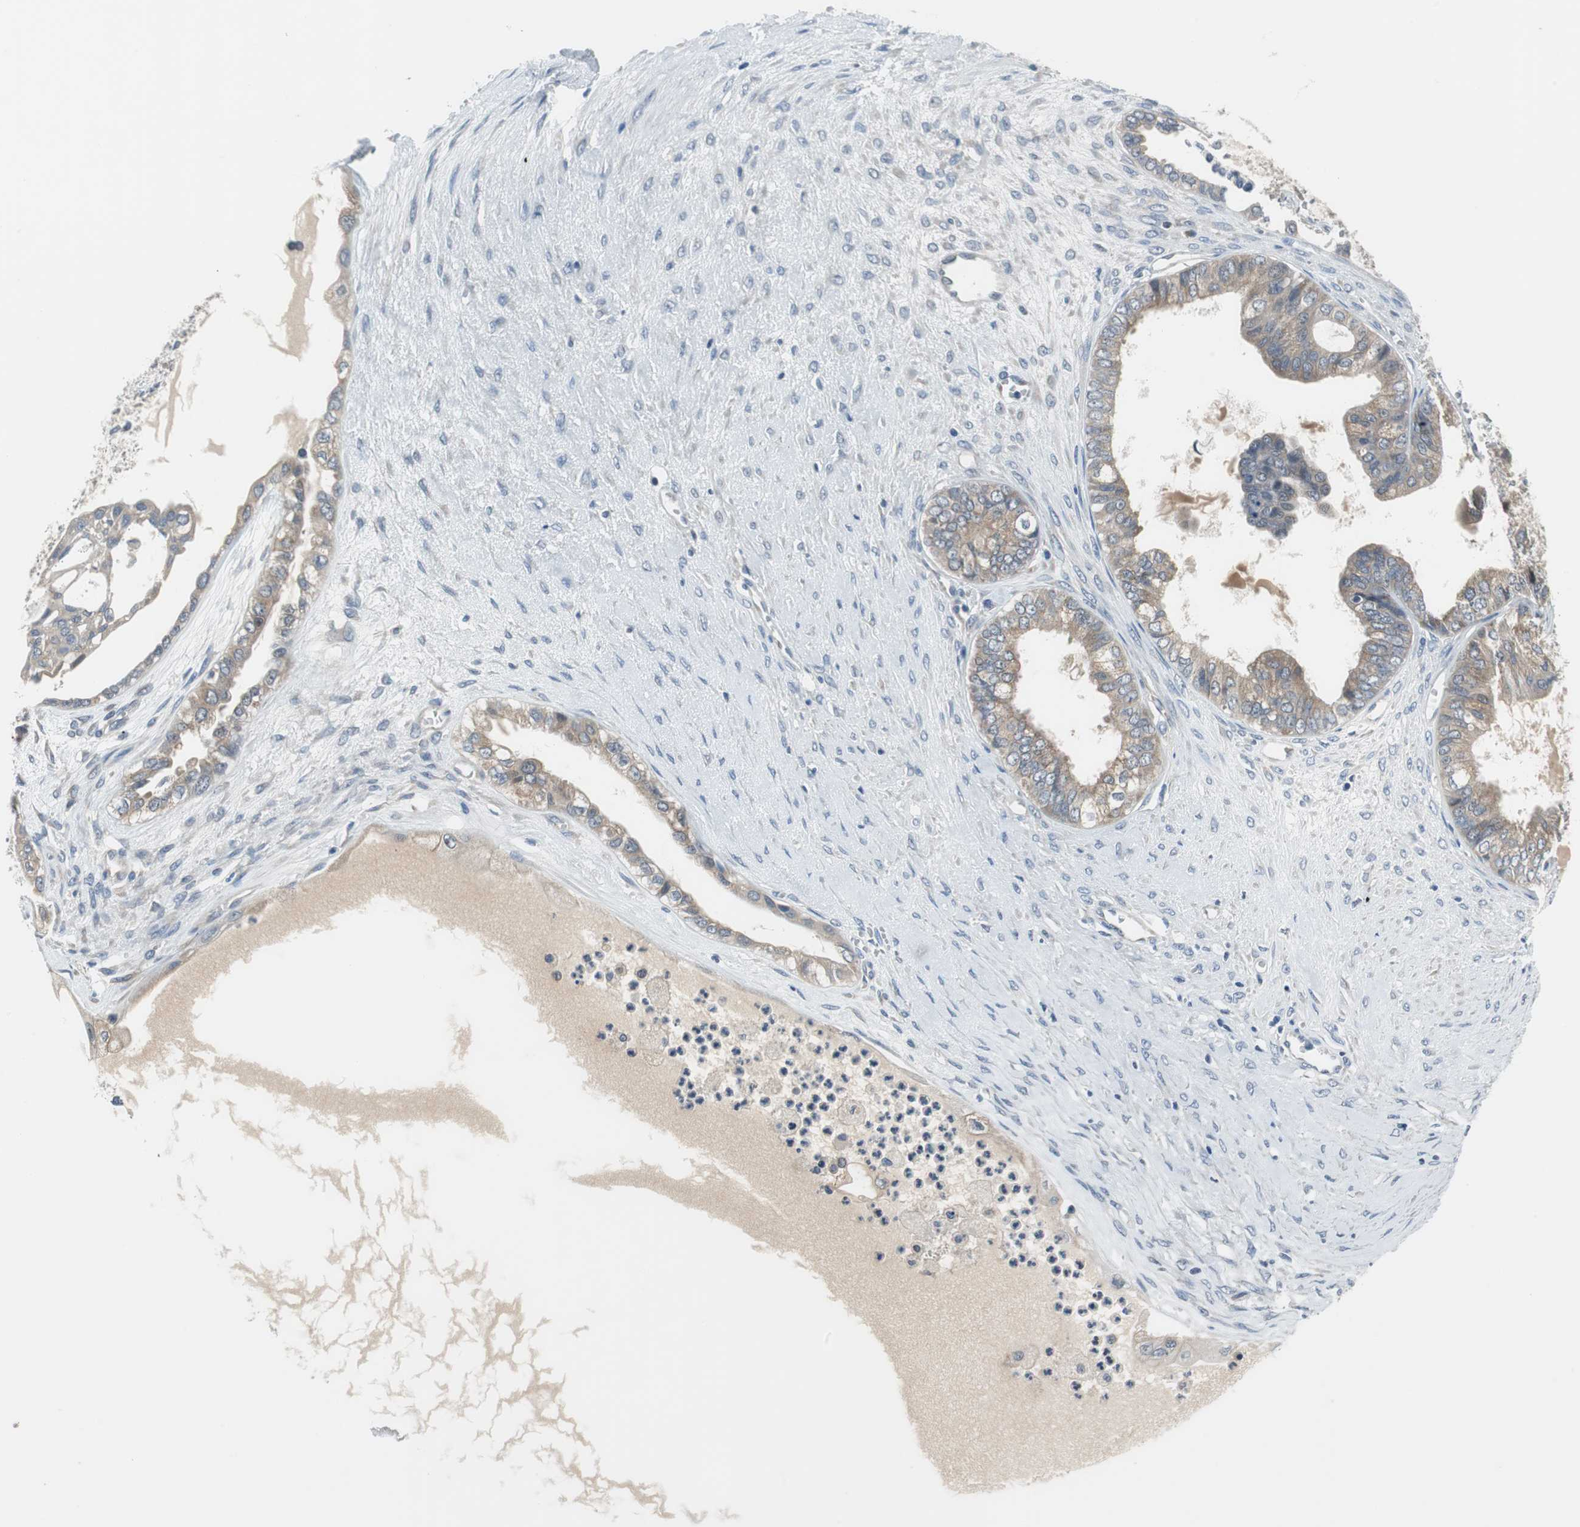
{"staining": {"intensity": "moderate", "quantity": ">75%", "location": "cytoplasmic/membranous"}, "tissue": "ovarian cancer", "cell_type": "Tumor cells", "image_type": "cancer", "snomed": [{"axis": "morphology", "description": "Carcinoma, NOS"}, {"axis": "morphology", "description": "Carcinoma, endometroid"}, {"axis": "topography", "description": "Ovary"}], "caption": "Moderate cytoplasmic/membranous expression is seen in about >75% of tumor cells in ovarian endometroid carcinoma. Nuclei are stained in blue.", "gene": "PLAA", "patient": {"sex": "female", "age": 50}}